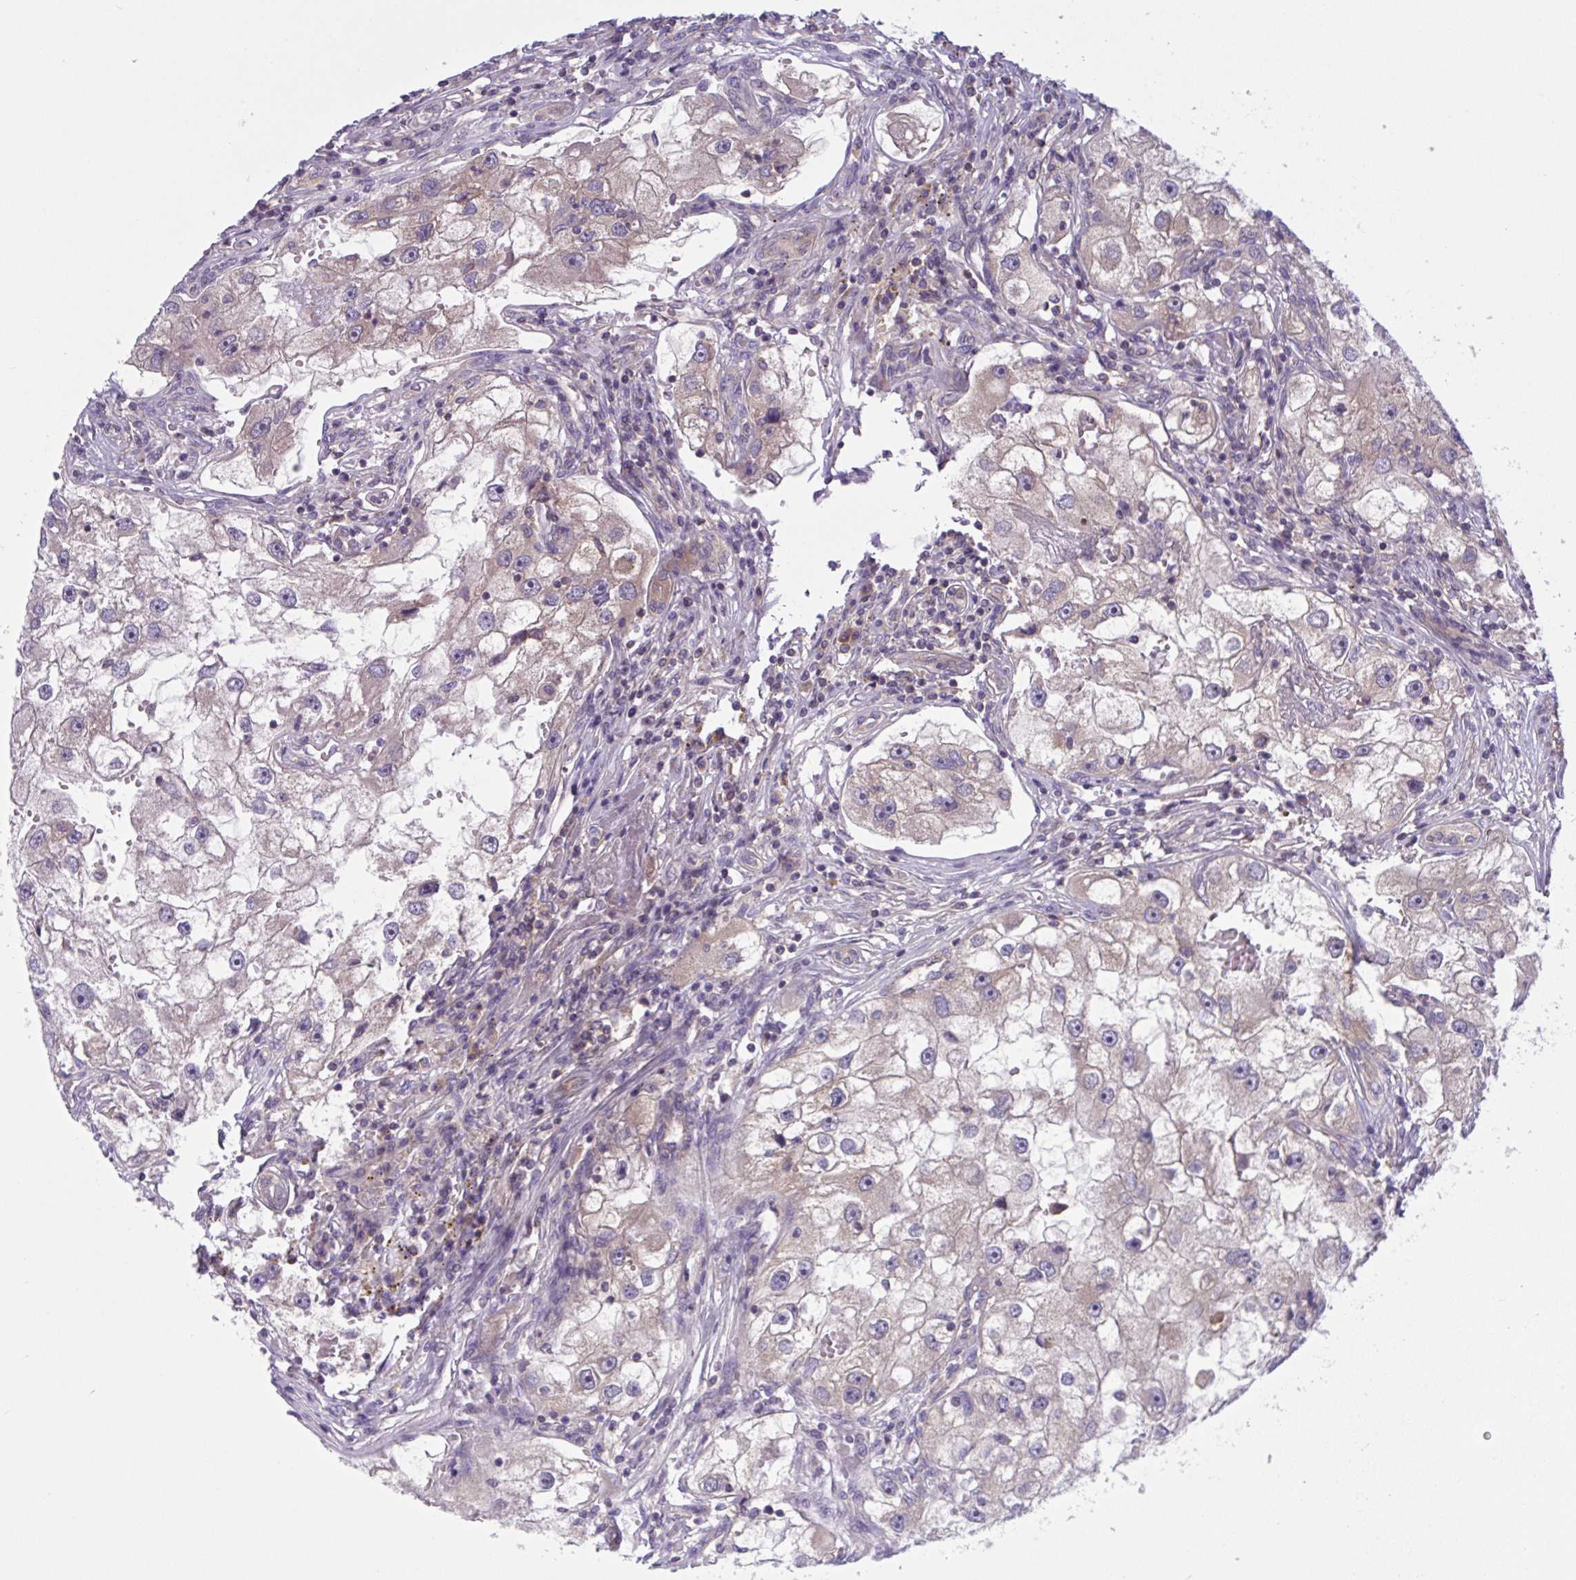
{"staining": {"intensity": "weak", "quantity": "25%-75%", "location": "cytoplasmic/membranous"}, "tissue": "renal cancer", "cell_type": "Tumor cells", "image_type": "cancer", "snomed": [{"axis": "morphology", "description": "Adenocarcinoma, NOS"}, {"axis": "topography", "description": "Kidney"}], "caption": "Protein analysis of renal cancer tissue displays weak cytoplasmic/membranous staining in about 25%-75% of tumor cells.", "gene": "WNT9B", "patient": {"sex": "male", "age": 63}}